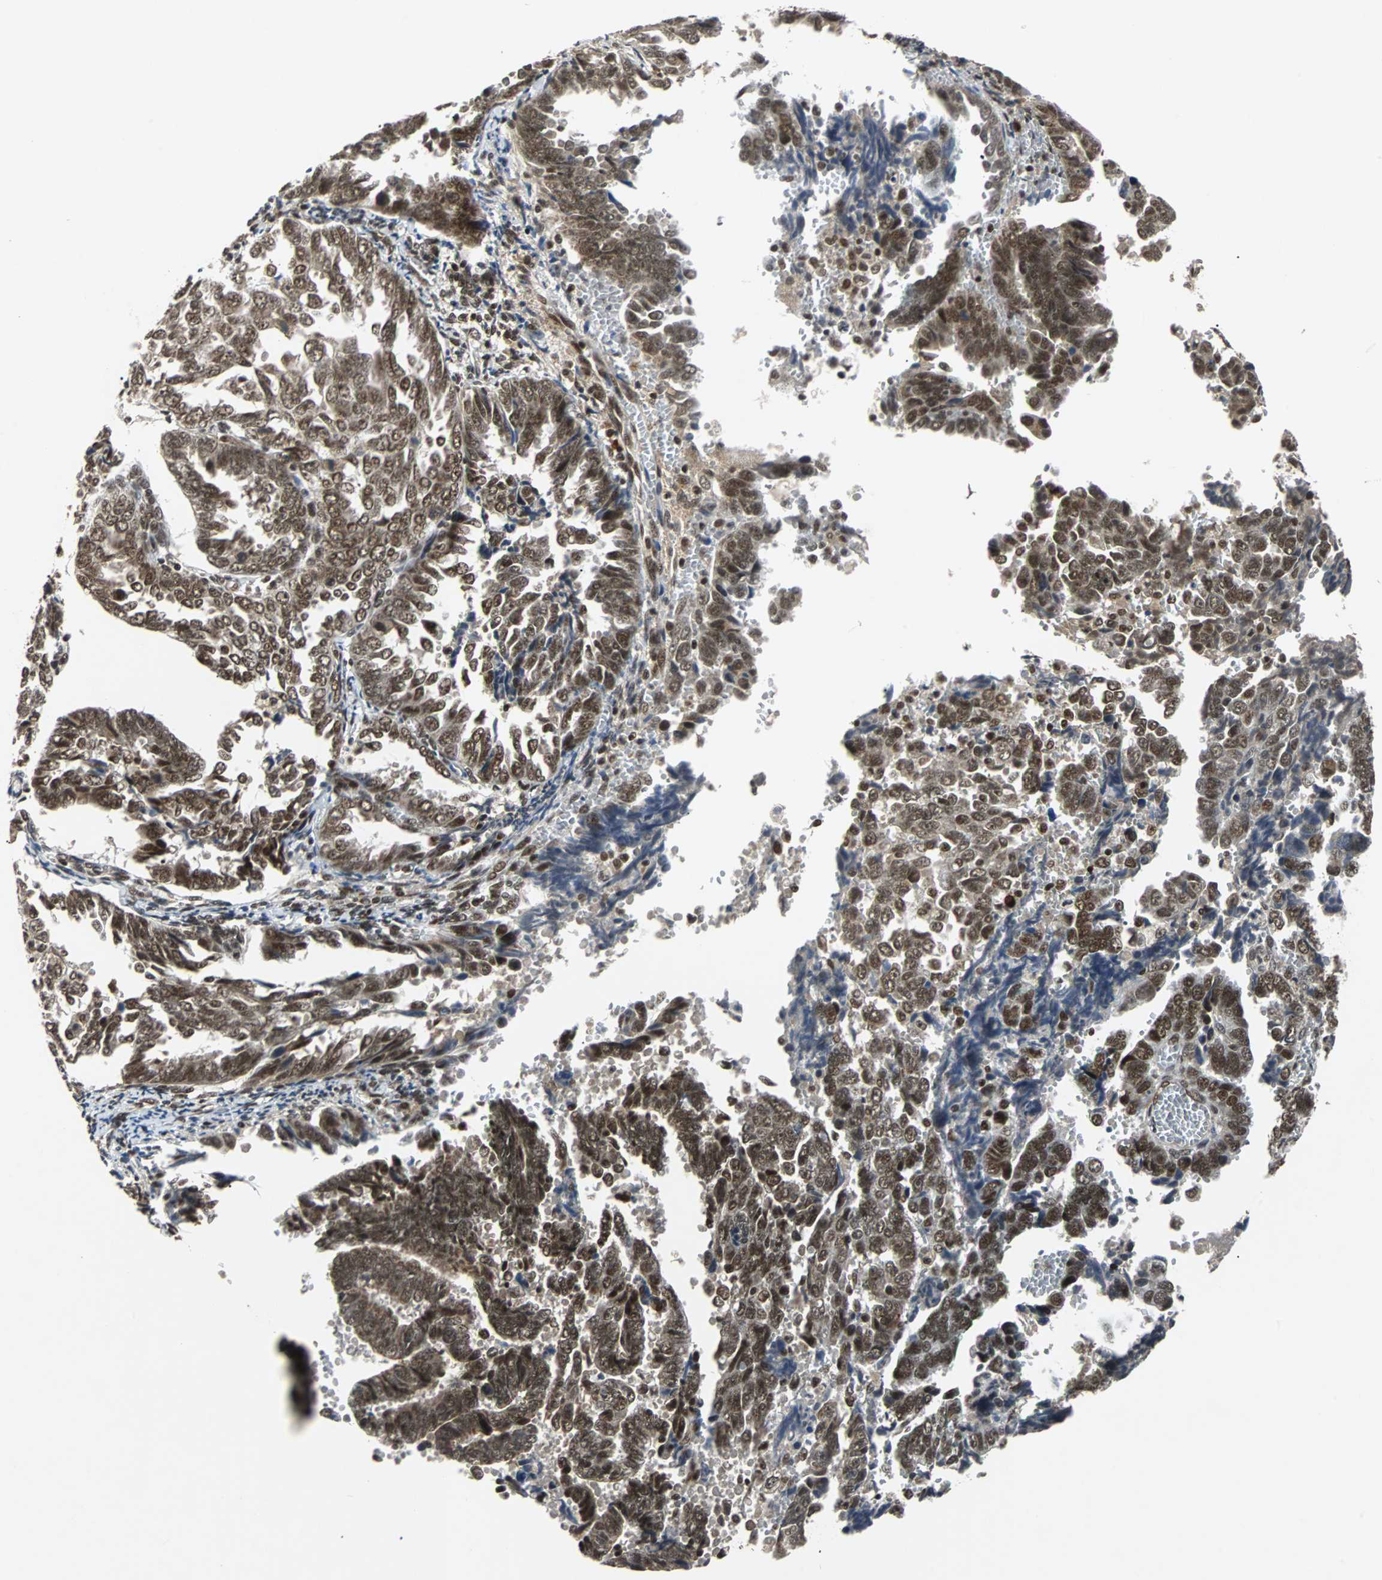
{"staining": {"intensity": "strong", "quantity": ">75%", "location": "nuclear"}, "tissue": "endometrial cancer", "cell_type": "Tumor cells", "image_type": "cancer", "snomed": [{"axis": "morphology", "description": "Adenocarcinoma, NOS"}, {"axis": "topography", "description": "Endometrium"}], "caption": "Tumor cells demonstrate high levels of strong nuclear positivity in approximately >75% of cells in human adenocarcinoma (endometrial). Immunohistochemistry stains the protein of interest in brown and the nuclei are stained blue.", "gene": "TAF5", "patient": {"sex": "female", "age": 75}}